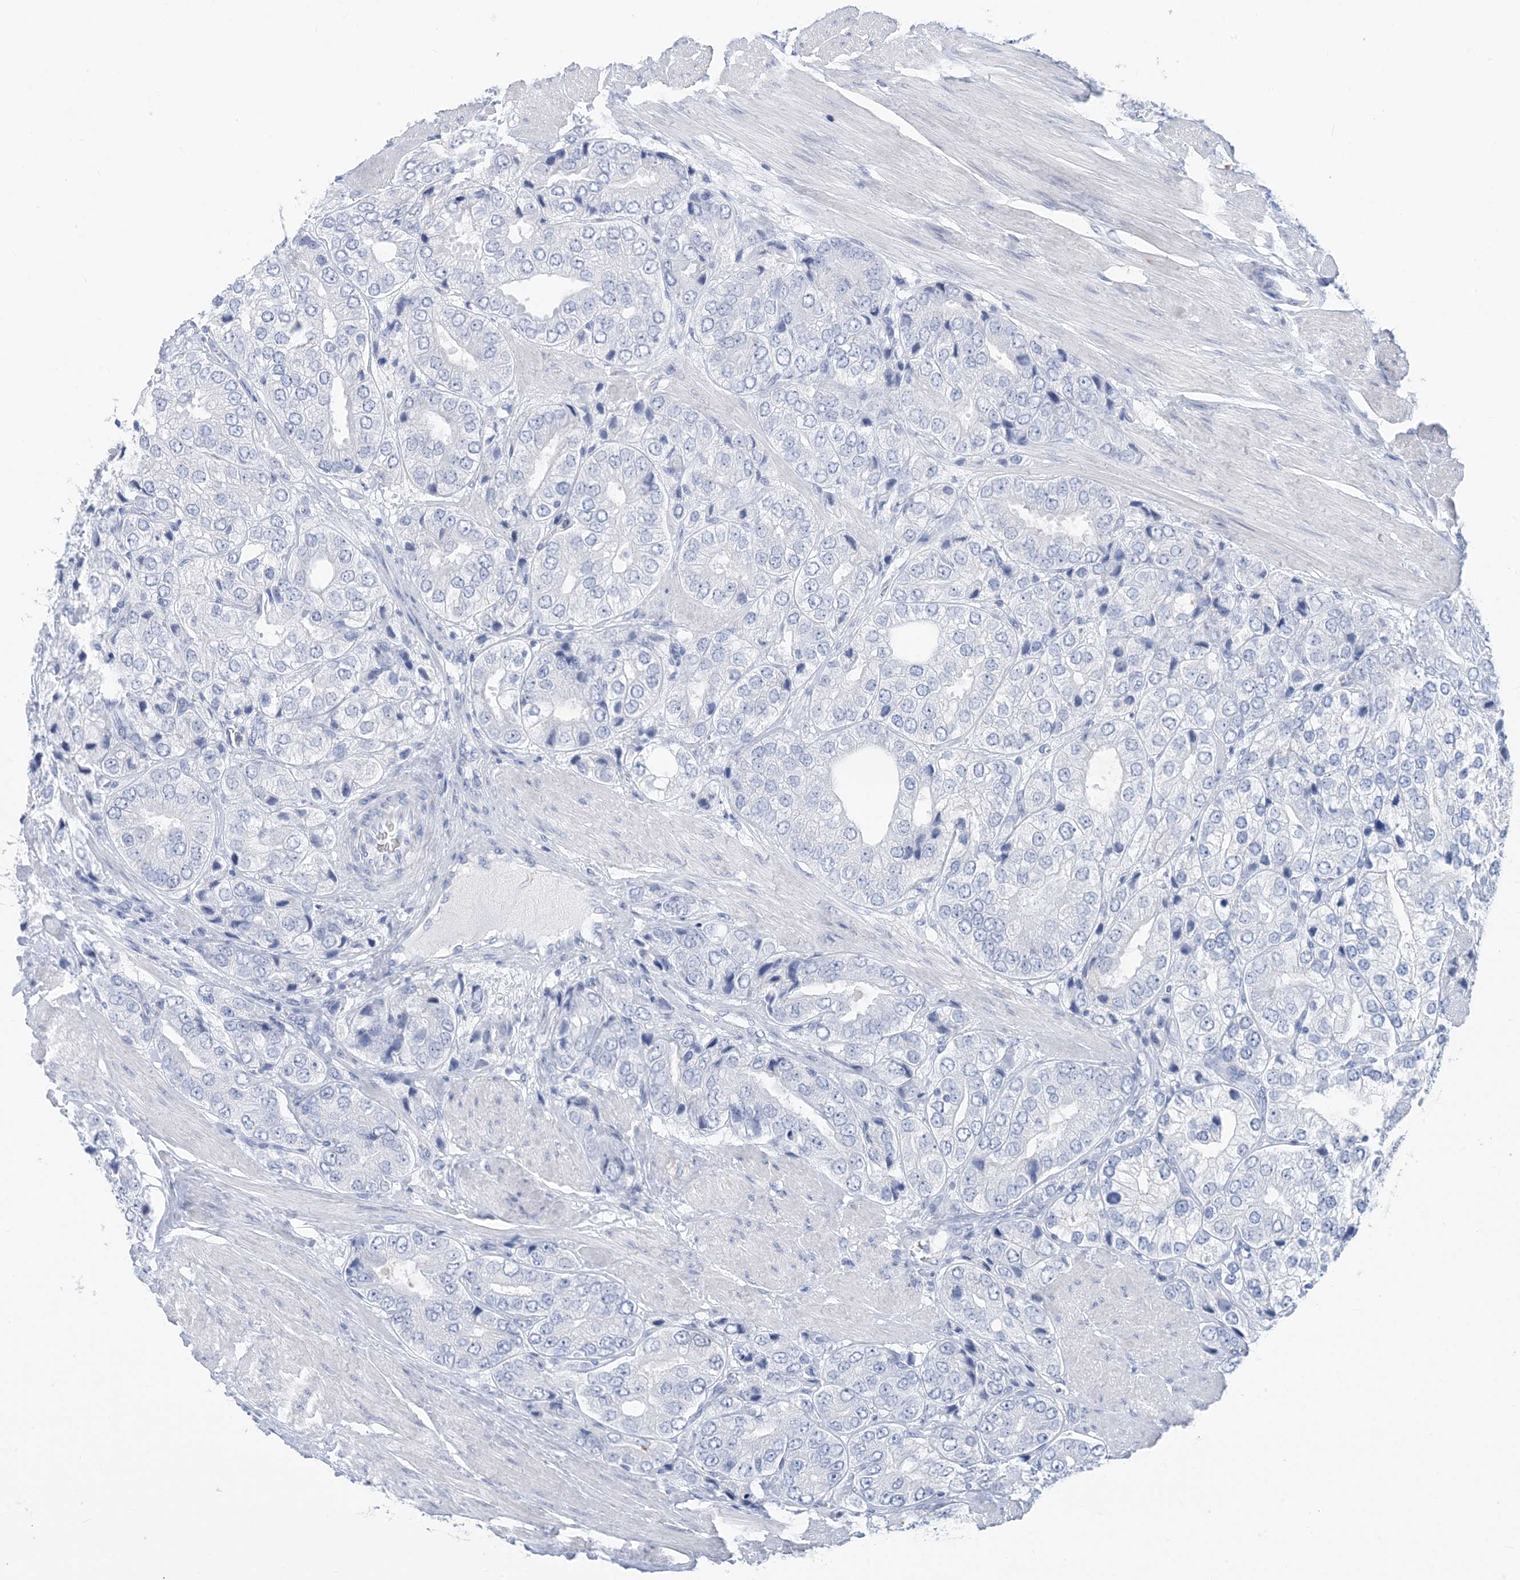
{"staining": {"intensity": "negative", "quantity": "none", "location": "none"}, "tissue": "prostate cancer", "cell_type": "Tumor cells", "image_type": "cancer", "snomed": [{"axis": "morphology", "description": "Adenocarcinoma, High grade"}, {"axis": "topography", "description": "Prostate"}], "caption": "High magnification brightfield microscopy of prostate cancer (adenocarcinoma (high-grade)) stained with DAB (brown) and counterstained with hematoxylin (blue): tumor cells show no significant staining. (Brightfield microscopy of DAB immunohistochemistry (IHC) at high magnification).", "gene": "SH3YL1", "patient": {"sex": "male", "age": 50}}